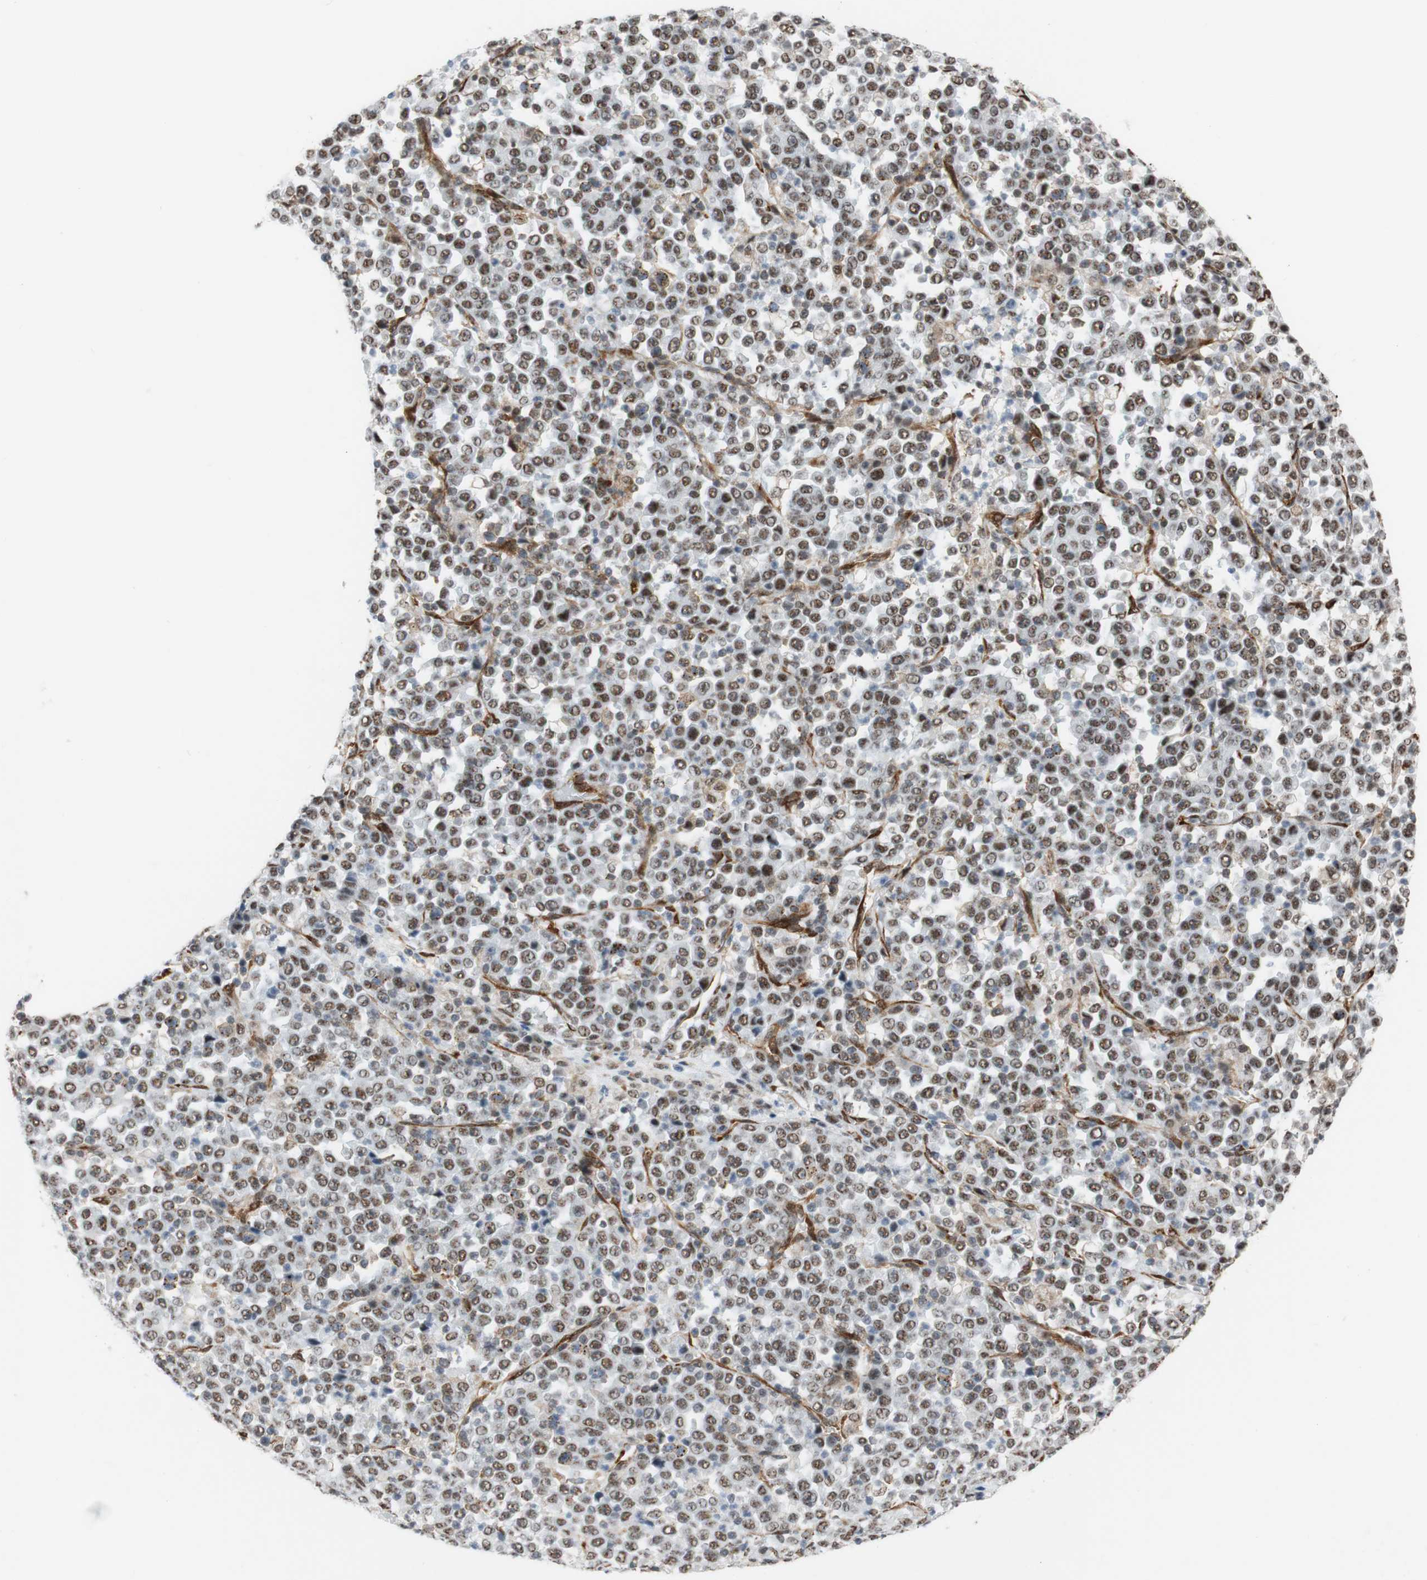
{"staining": {"intensity": "strong", "quantity": ">75%", "location": "nuclear"}, "tissue": "stomach cancer", "cell_type": "Tumor cells", "image_type": "cancer", "snomed": [{"axis": "morphology", "description": "Normal tissue, NOS"}, {"axis": "morphology", "description": "Adenocarcinoma, NOS"}, {"axis": "topography", "description": "Stomach, upper"}, {"axis": "topography", "description": "Stomach"}], "caption": "Protein analysis of adenocarcinoma (stomach) tissue shows strong nuclear staining in about >75% of tumor cells.", "gene": "SAP18", "patient": {"sex": "male", "age": 59}}